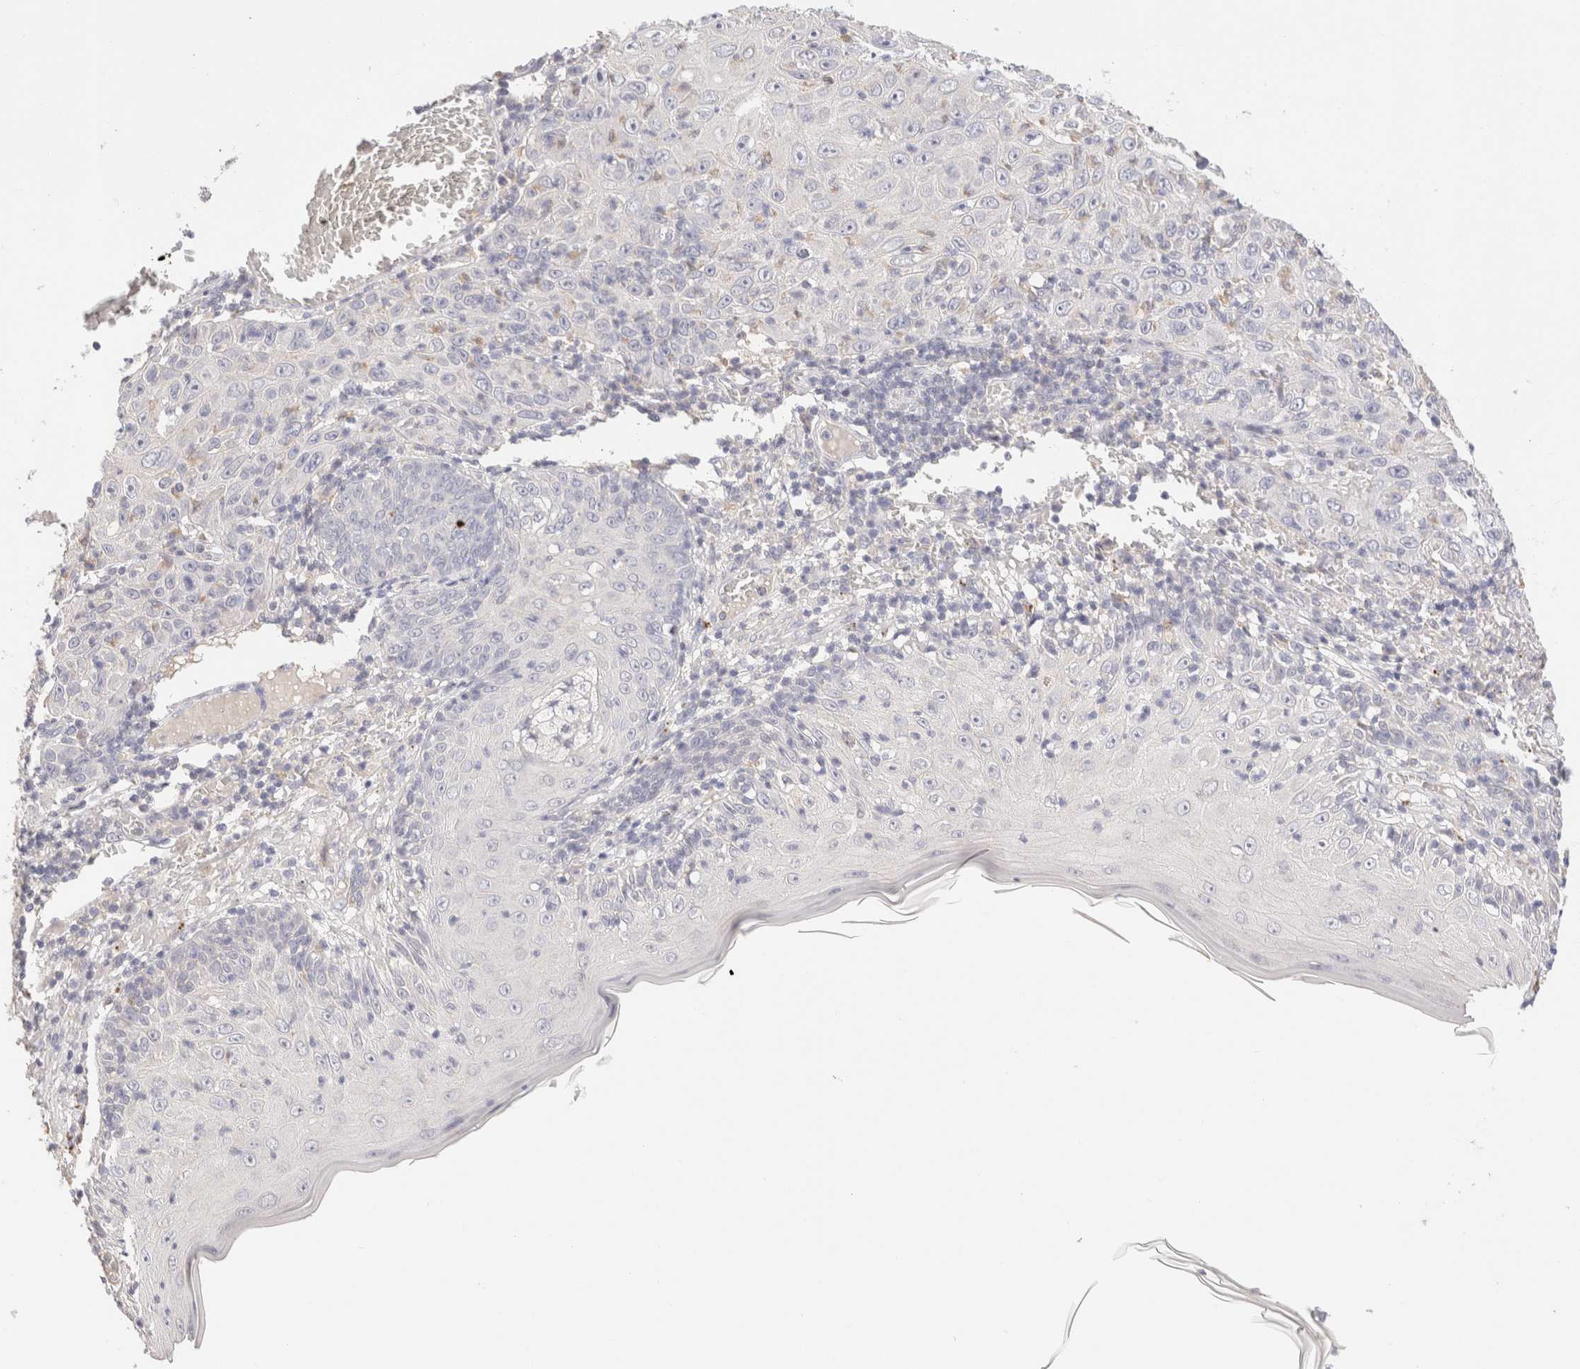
{"staining": {"intensity": "negative", "quantity": "none", "location": "none"}, "tissue": "skin cancer", "cell_type": "Tumor cells", "image_type": "cancer", "snomed": [{"axis": "morphology", "description": "Squamous cell carcinoma, NOS"}, {"axis": "topography", "description": "Skin"}], "caption": "Immunohistochemistry (IHC) of human skin cancer (squamous cell carcinoma) reveals no staining in tumor cells.", "gene": "SCGB2A2", "patient": {"sex": "female", "age": 88}}